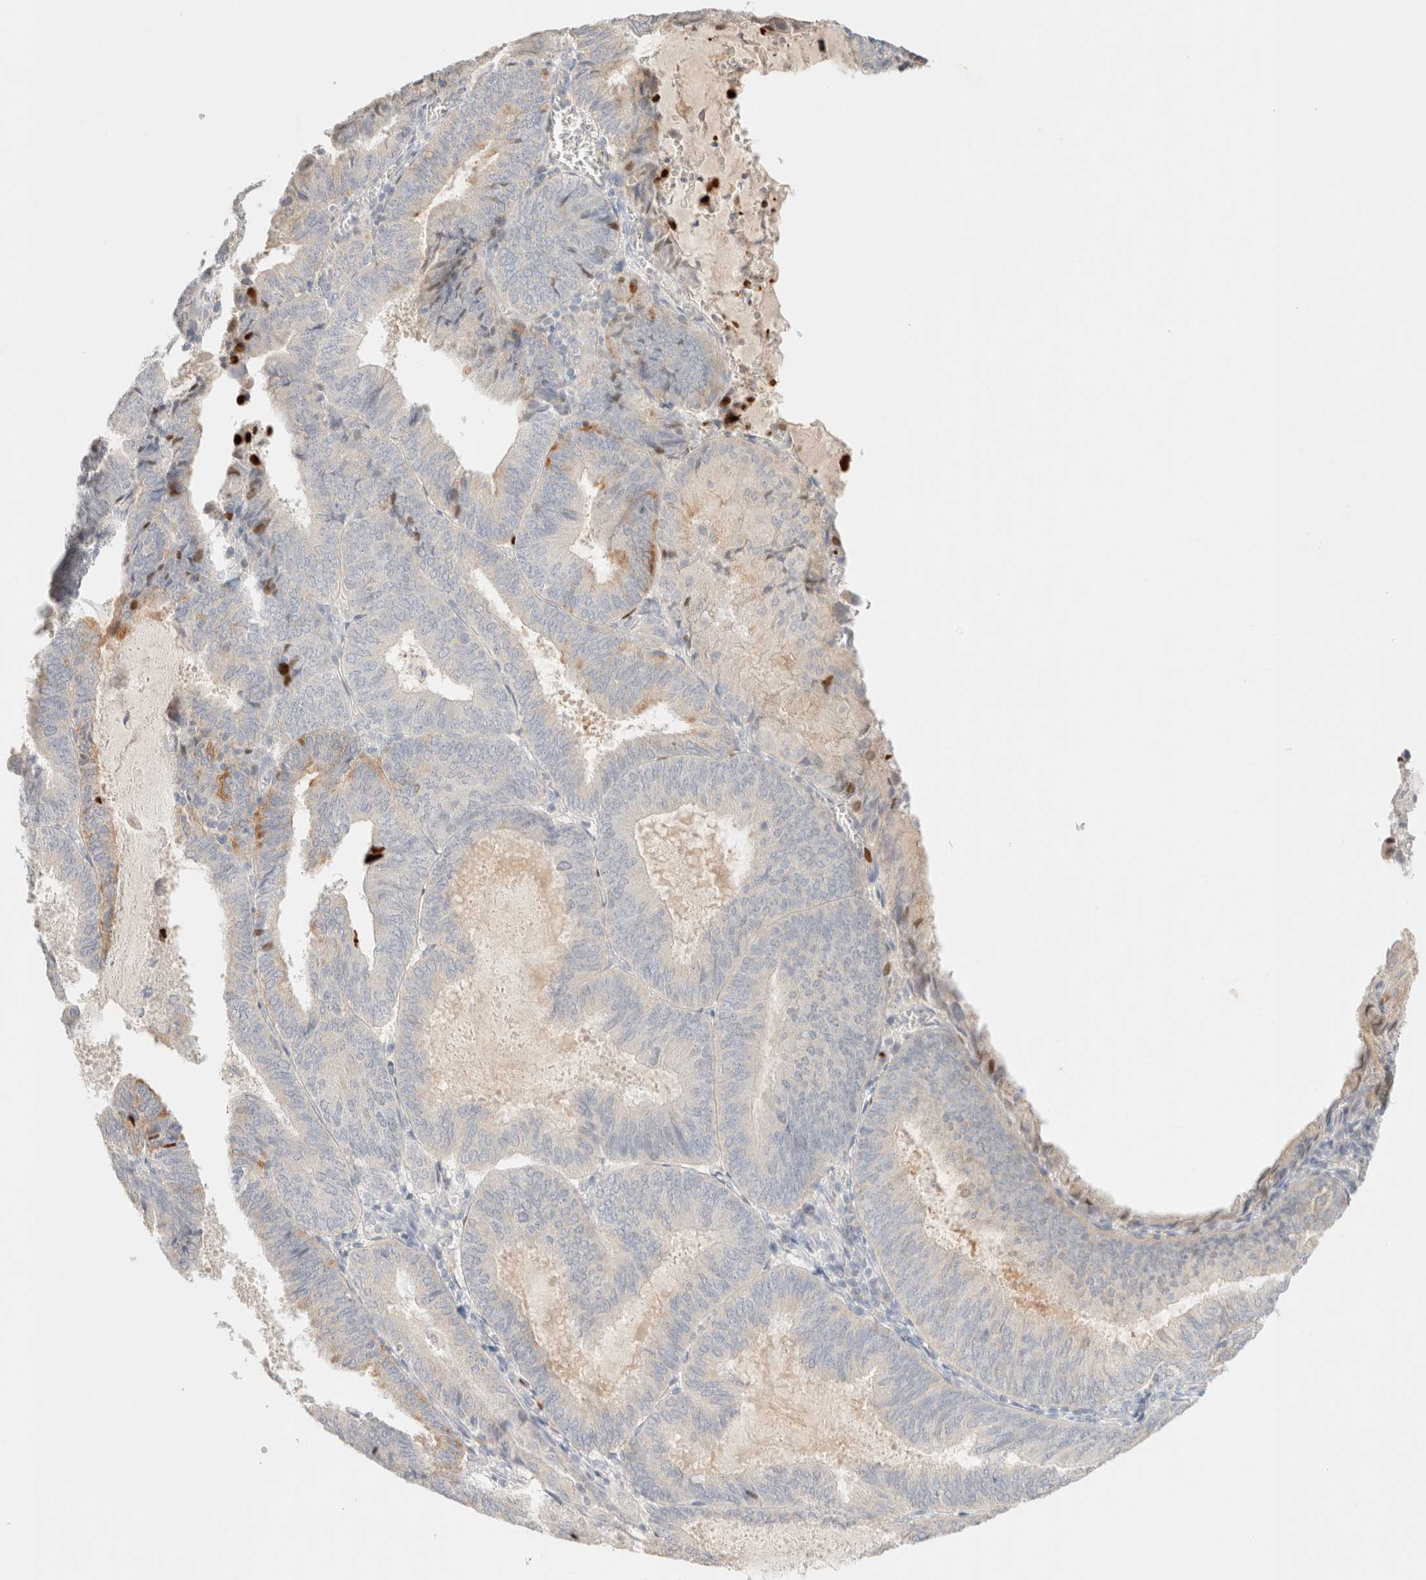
{"staining": {"intensity": "weak", "quantity": "<25%", "location": "cytoplasmic/membranous"}, "tissue": "endometrial cancer", "cell_type": "Tumor cells", "image_type": "cancer", "snomed": [{"axis": "morphology", "description": "Adenocarcinoma, NOS"}, {"axis": "topography", "description": "Endometrium"}], "caption": "Immunohistochemistry image of adenocarcinoma (endometrial) stained for a protein (brown), which shows no expression in tumor cells. (Brightfield microscopy of DAB (3,3'-diaminobenzidine) immunohistochemistry at high magnification).", "gene": "SNTB1", "patient": {"sex": "female", "age": 81}}